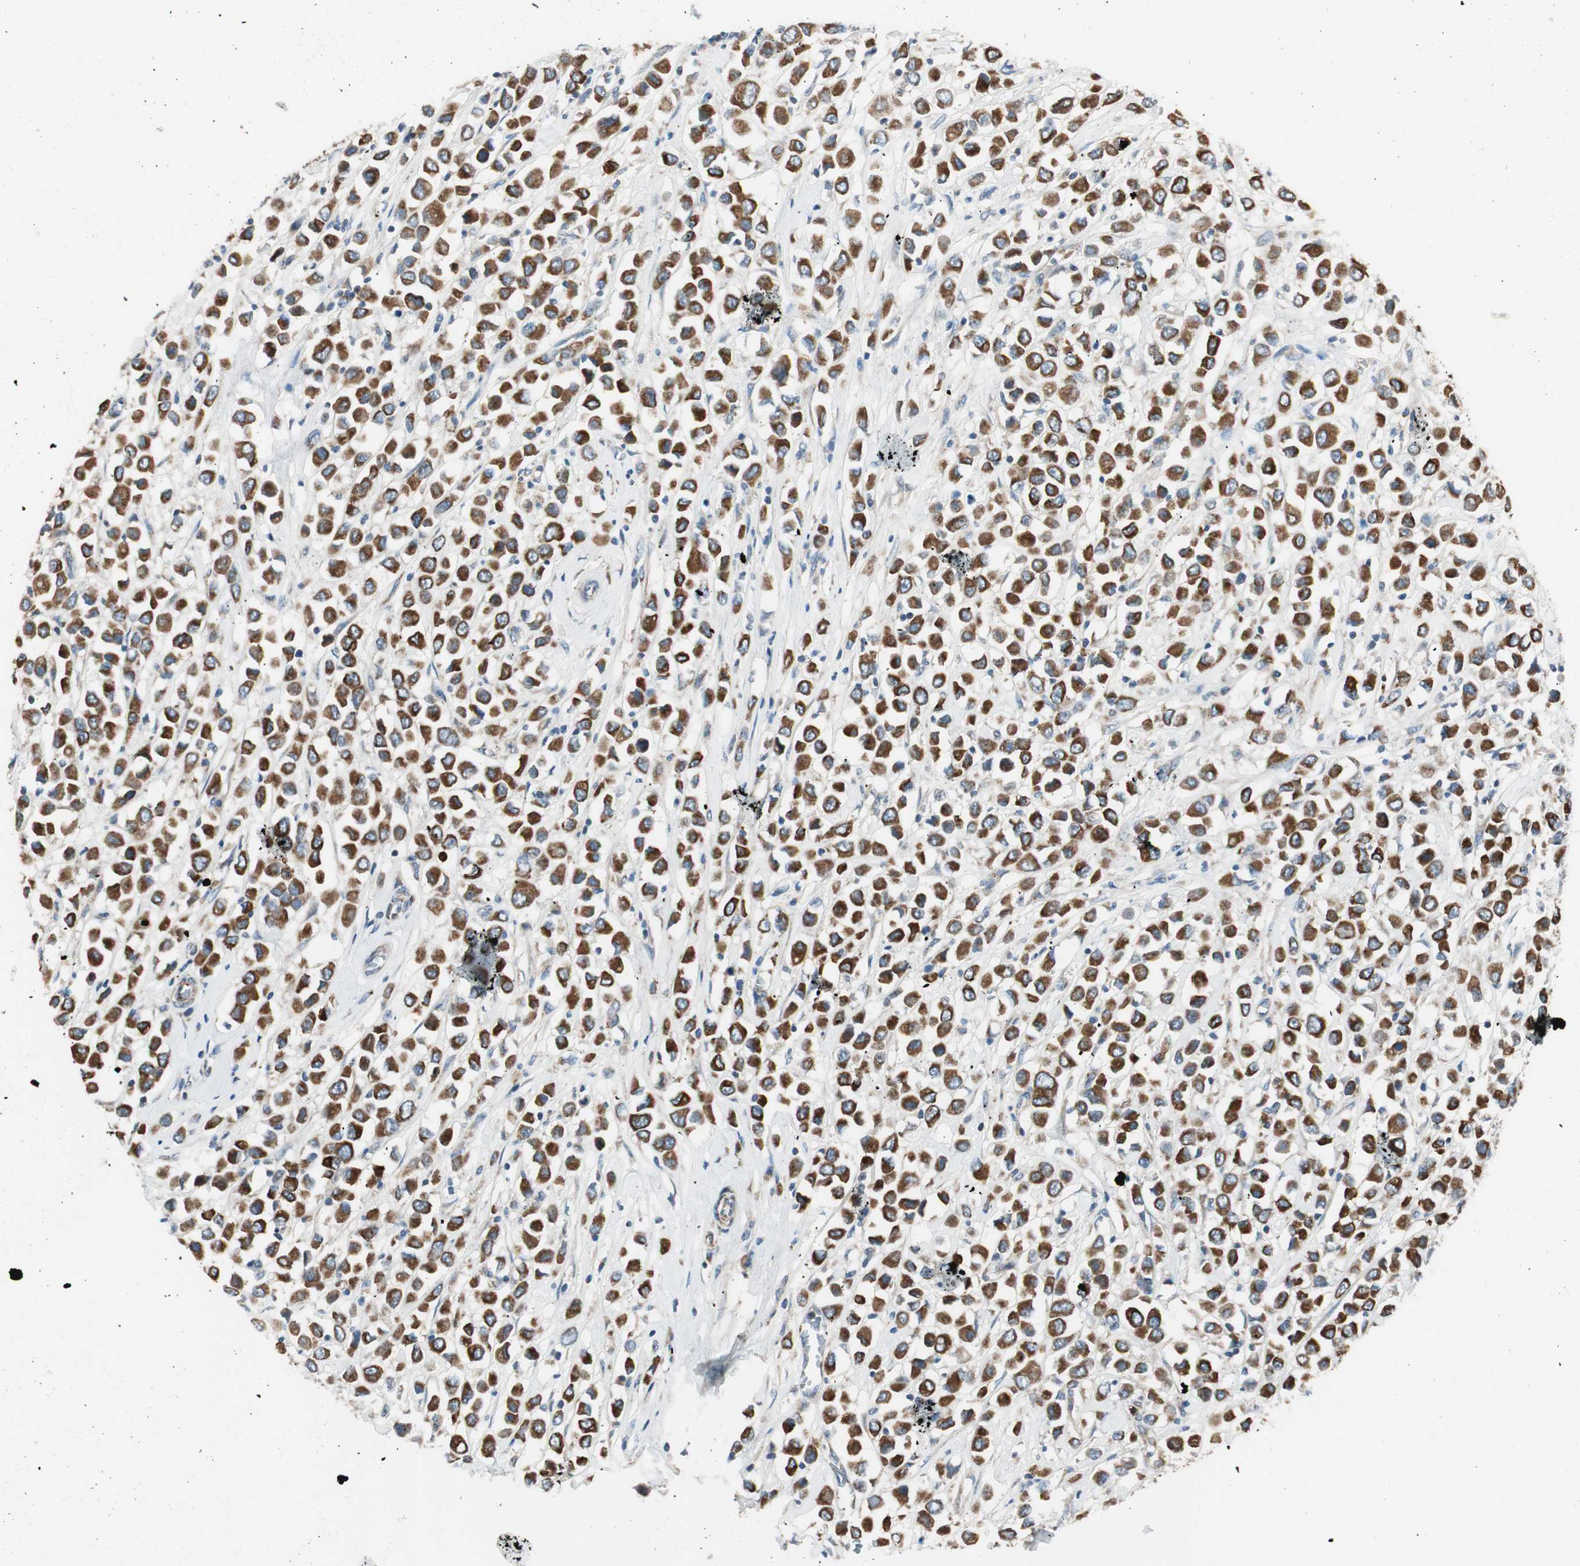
{"staining": {"intensity": "strong", "quantity": ">75%", "location": "cytoplasmic/membranous"}, "tissue": "breast cancer", "cell_type": "Tumor cells", "image_type": "cancer", "snomed": [{"axis": "morphology", "description": "Duct carcinoma"}, {"axis": "topography", "description": "Breast"}], "caption": "Brown immunohistochemical staining in human breast cancer reveals strong cytoplasmic/membranous staining in approximately >75% of tumor cells. (brown staining indicates protein expression, while blue staining denotes nuclei).", "gene": "AKAP1", "patient": {"sex": "female", "age": 61}}